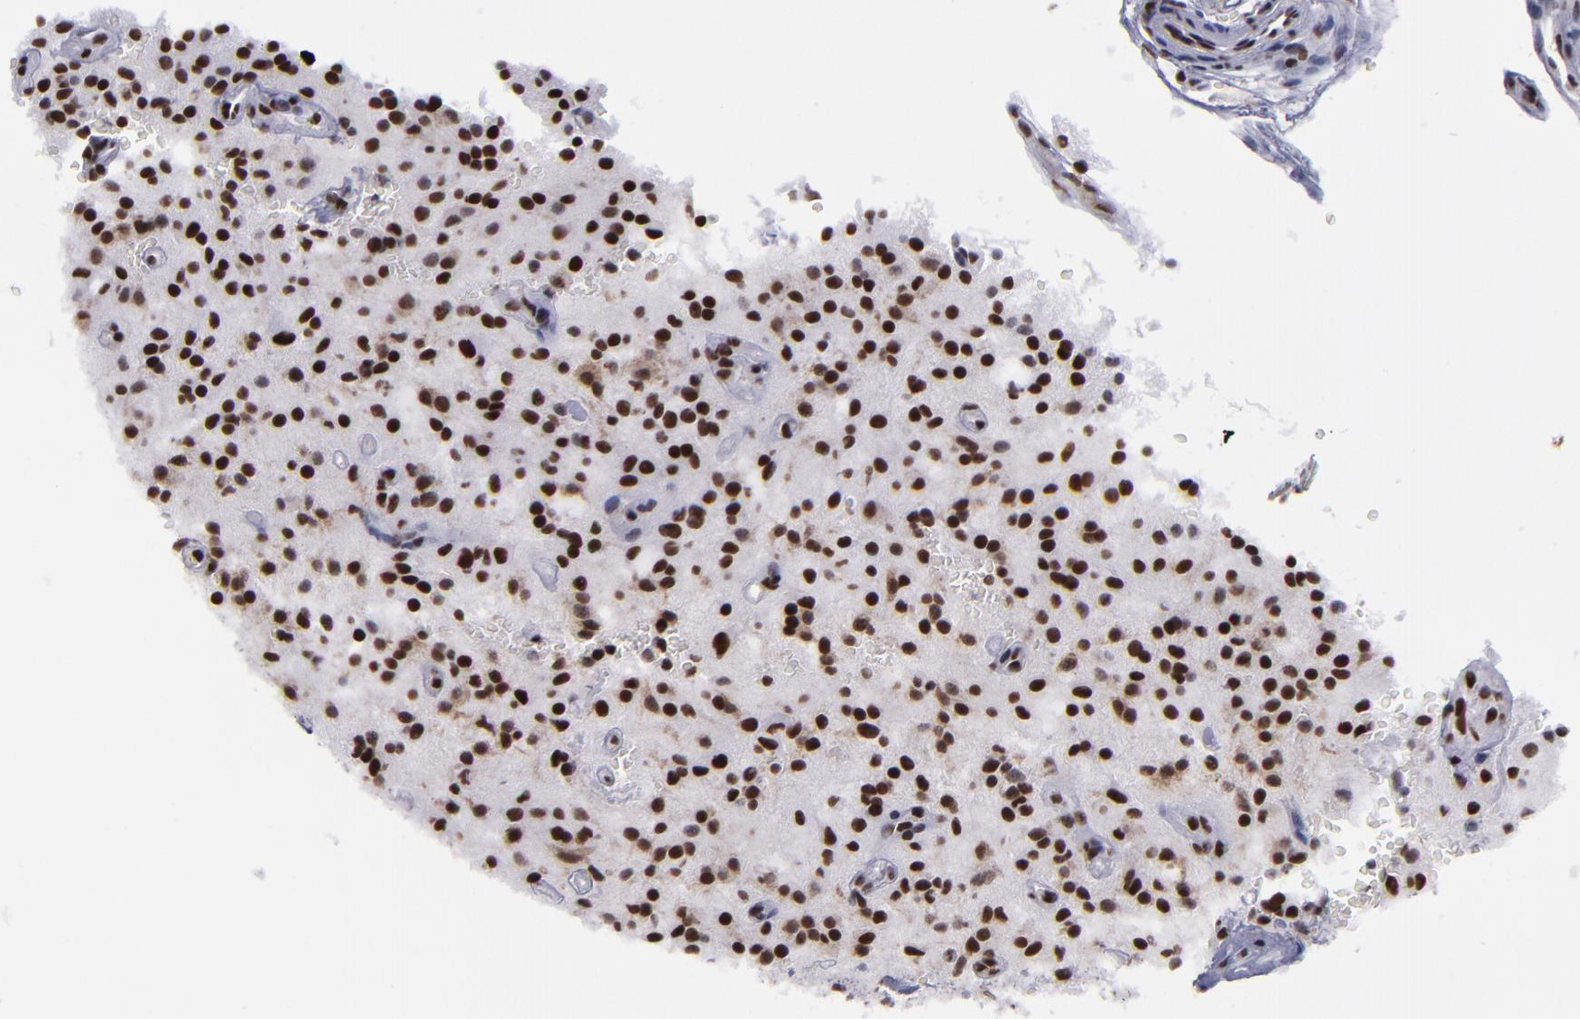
{"staining": {"intensity": "strong", "quantity": ">75%", "location": "nuclear"}, "tissue": "glioma", "cell_type": "Tumor cells", "image_type": "cancer", "snomed": [{"axis": "morphology", "description": "Glioma, malignant, NOS"}, {"axis": "topography", "description": "Cerebellum"}], "caption": "The image reveals staining of glioma, revealing strong nuclear protein positivity (brown color) within tumor cells. Immunohistochemistry (ihc) stains the protein in brown and the nuclei are stained blue.", "gene": "TERF2", "patient": {"sex": "female", "age": 10}}